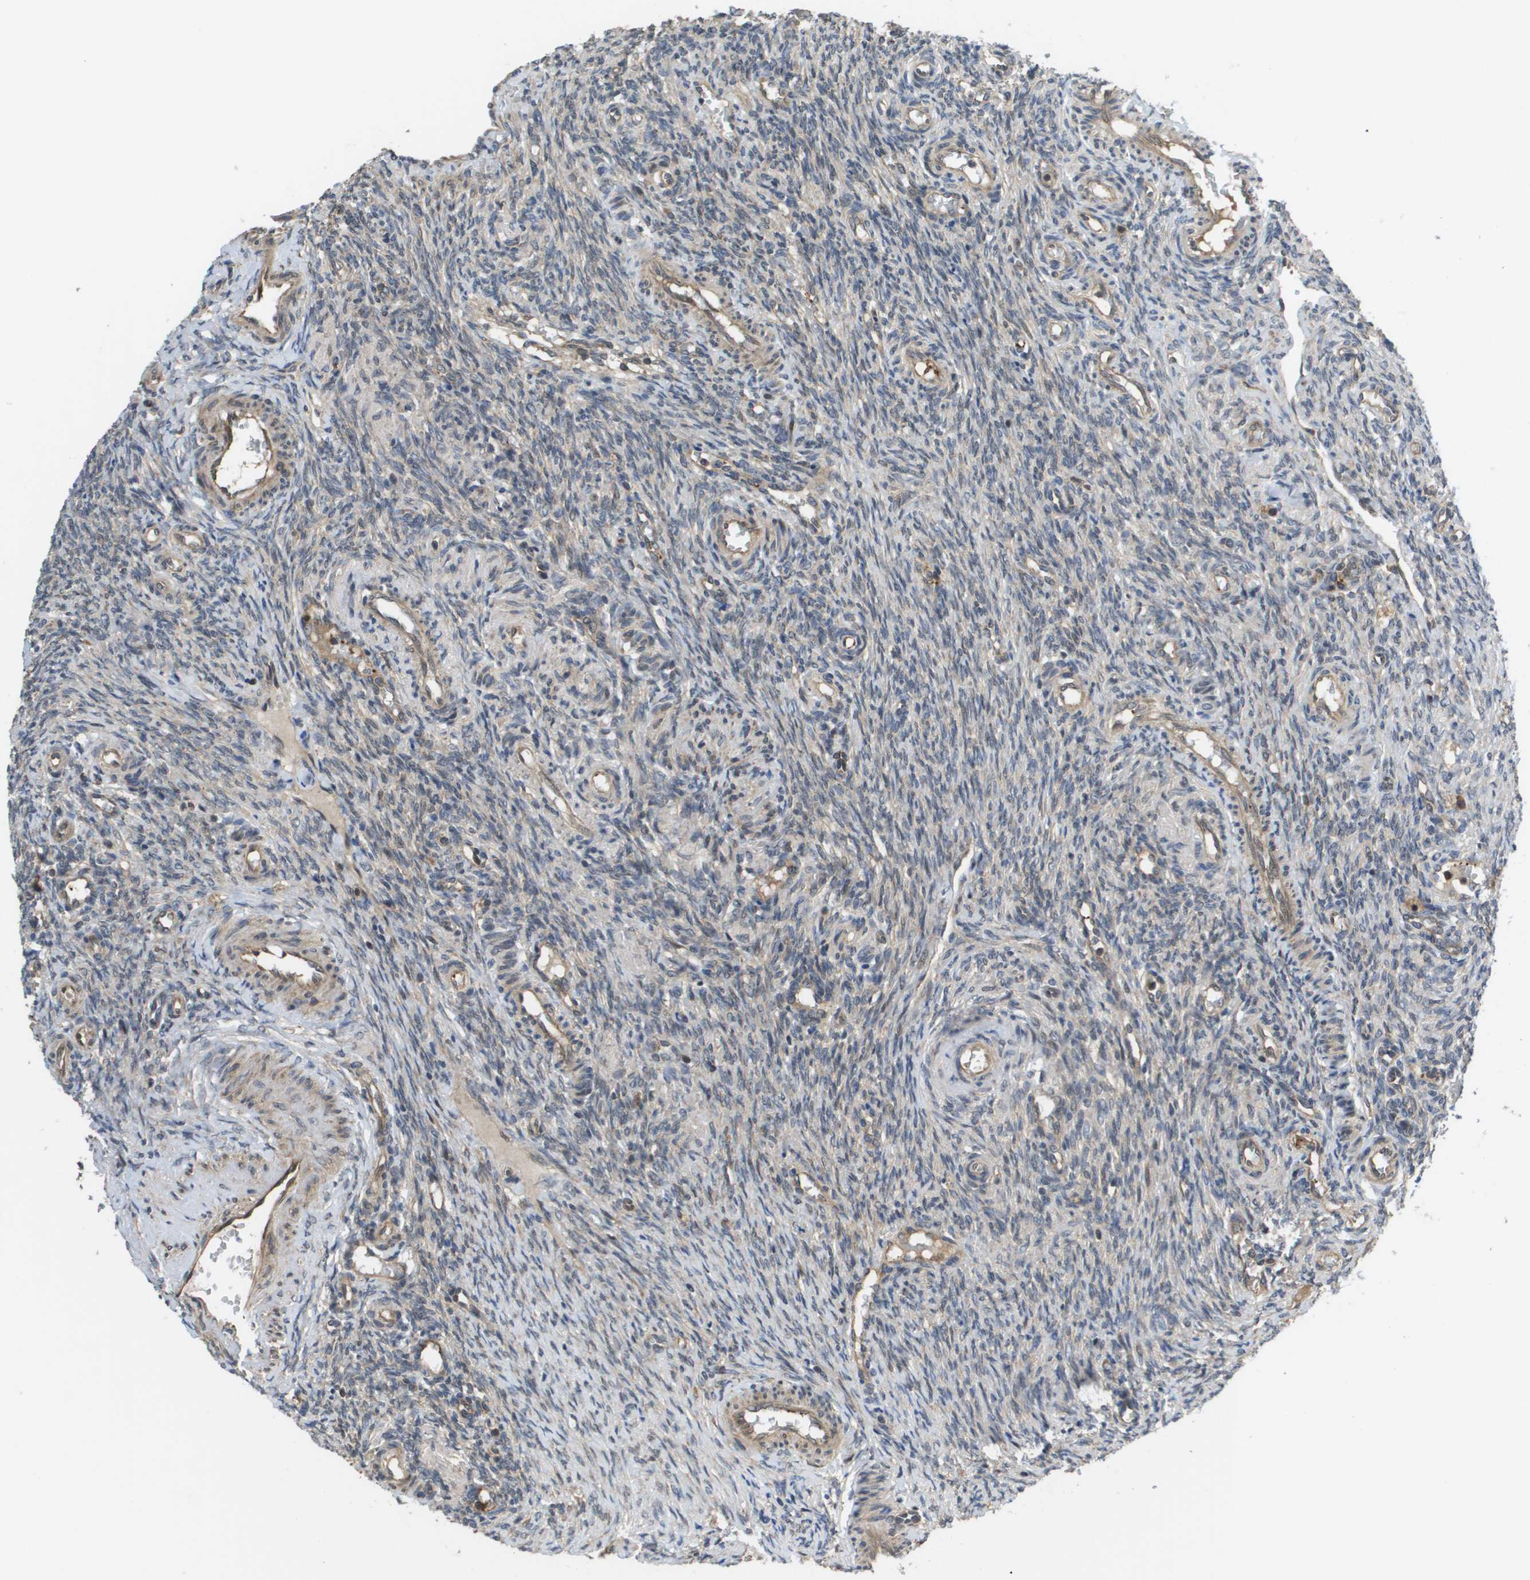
{"staining": {"intensity": "moderate", "quantity": "<25%", "location": "cytoplasmic/membranous"}, "tissue": "ovary", "cell_type": "Ovarian stroma cells", "image_type": "normal", "snomed": [{"axis": "morphology", "description": "Normal tissue, NOS"}, {"axis": "topography", "description": "Ovary"}], "caption": "The immunohistochemical stain labels moderate cytoplasmic/membranous expression in ovarian stroma cells of benign ovary.", "gene": "RBM38", "patient": {"sex": "female", "age": 41}}